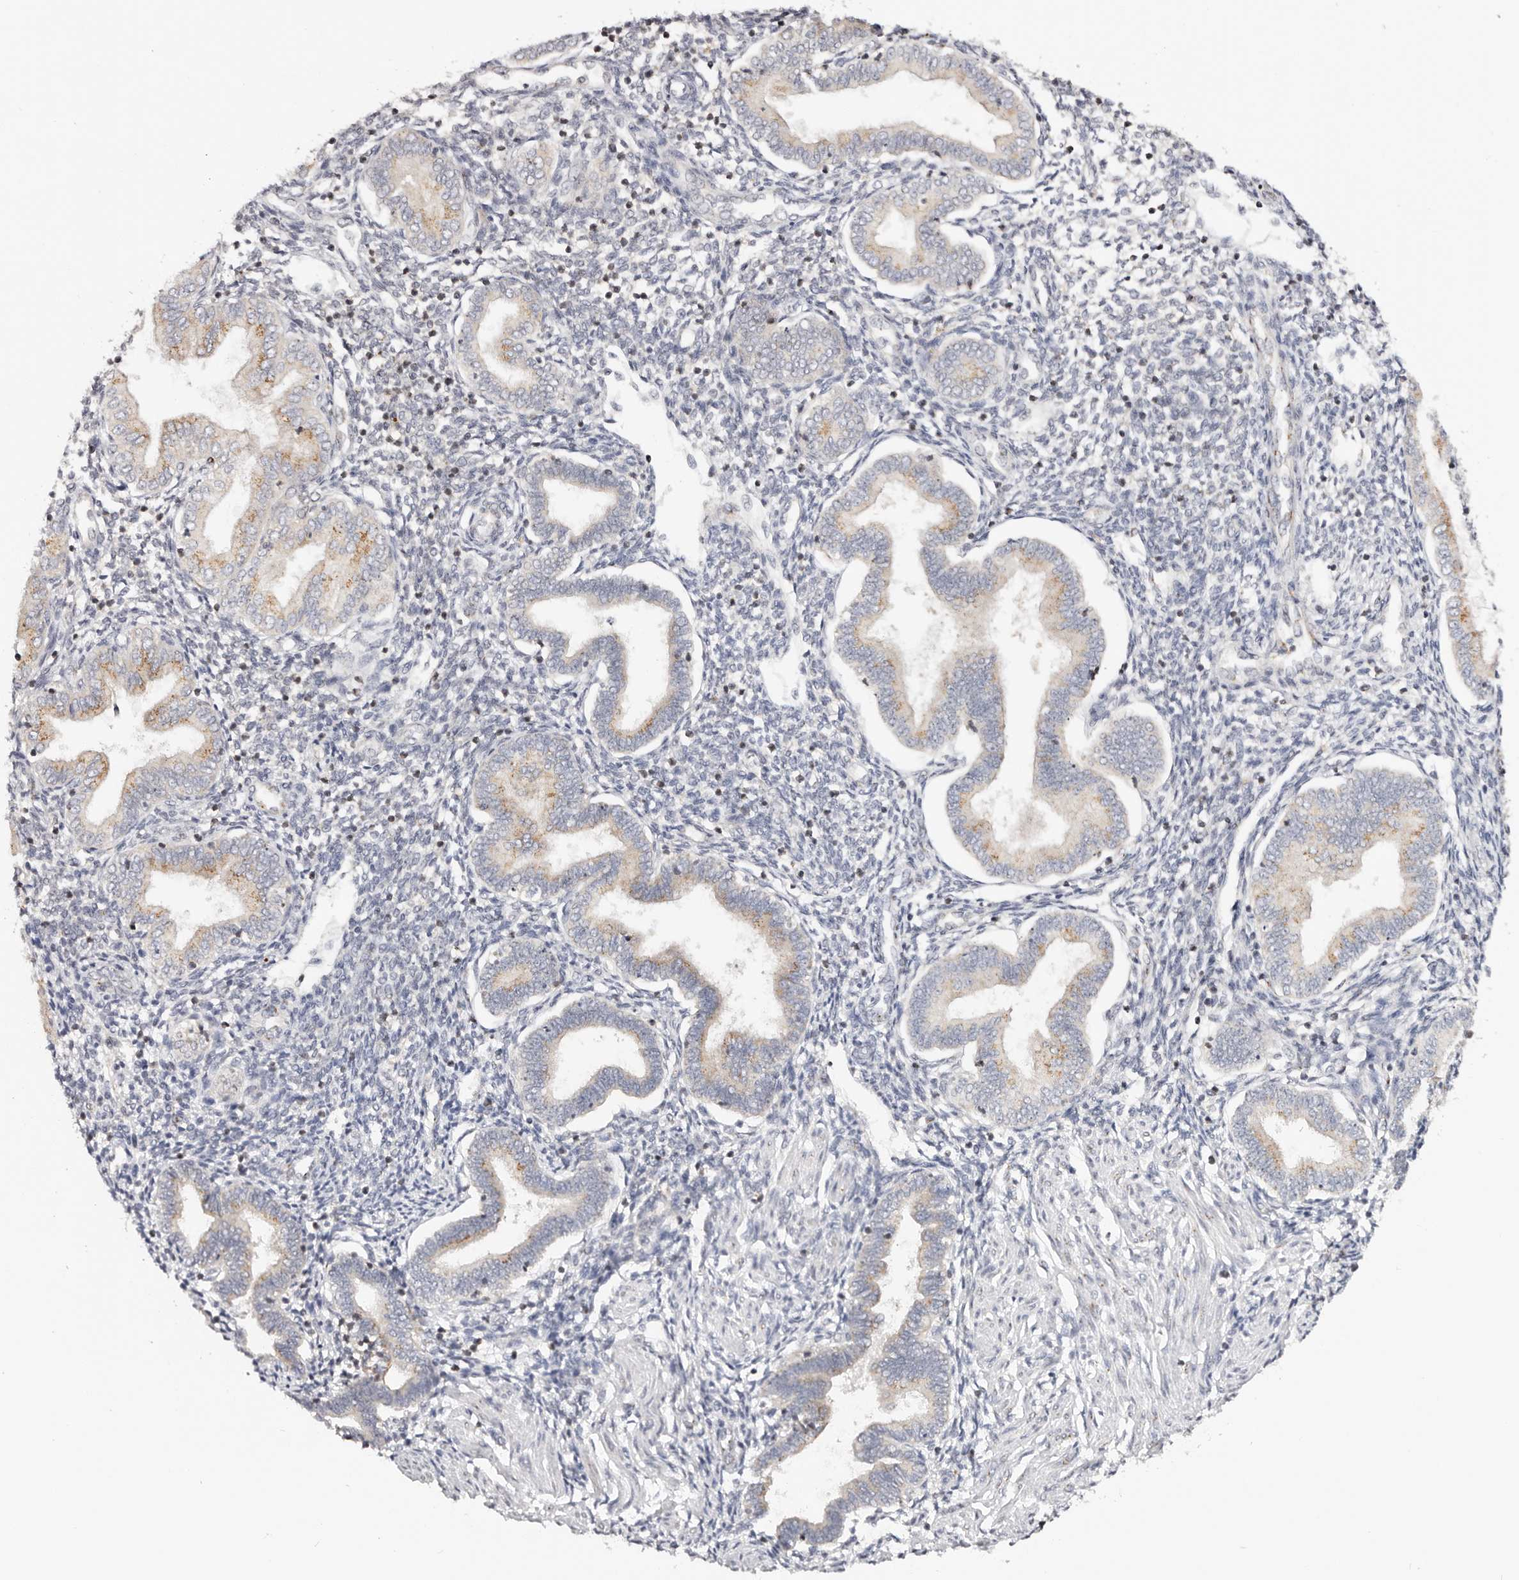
{"staining": {"intensity": "negative", "quantity": "none", "location": "none"}, "tissue": "endometrium", "cell_type": "Cells in endometrial stroma", "image_type": "normal", "snomed": [{"axis": "morphology", "description": "Normal tissue, NOS"}, {"axis": "topography", "description": "Endometrium"}], "caption": "DAB immunohistochemical staining of benign endometrium demonstrates no significant expression in cells in endometrial stroma. (Stains: DAB immunohistochemistry with hematoxylin counter stain, Microscopy: brightfield microscopy at high magnification).", "gene": "VIPAS39", "patient": {"sex": "female", "age": 53}}